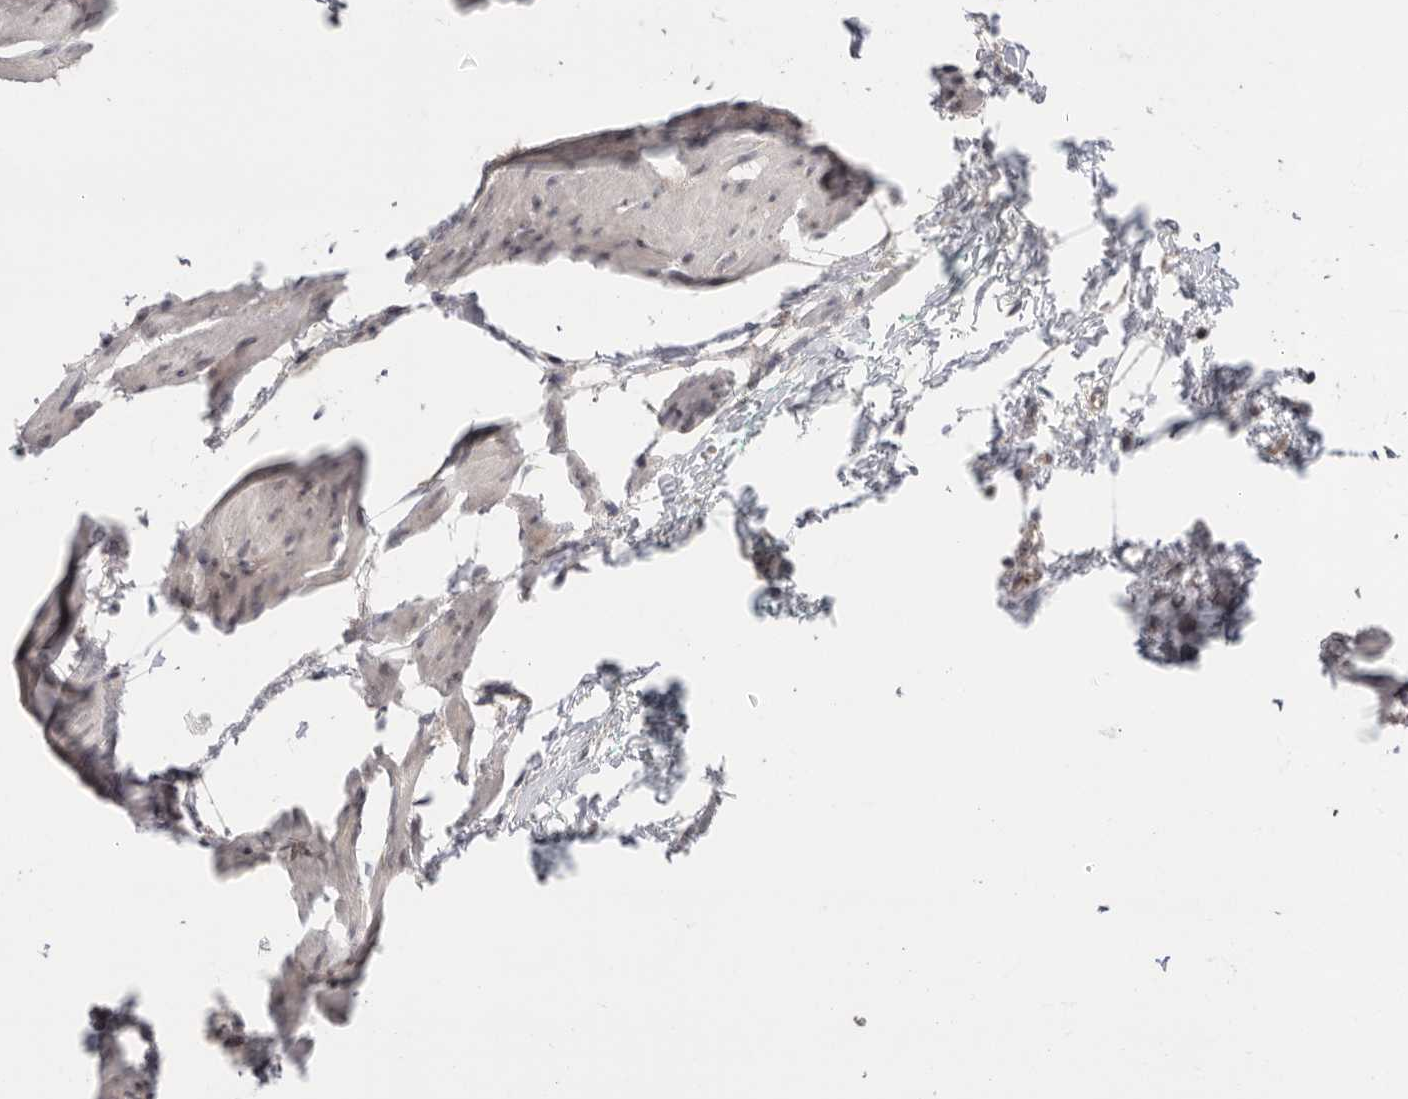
{"staining": {"intensity": "weak", "quantity": ">75%", "location": "cytoplasmic/membranous"}, "tissue": "urinary bladder", "cell_type": "Urothelial cells", "image_type": "normal", "snomed": [{"axis": "morphology", "description": "Normal tissue, NOS"}, {"axis": "morphology", "description": "Urothelial carcinoma, High grade"}, {"axis": "topography", "description": "Urinary bladder"}], "caption": "Immunohistochemistry (IHC) of unremarkable urinary bladder shows low levels of weak cytoplasmic/membranous positivity in about >75% of urothelial cells. (DAB = brown stain, brightfield microscopy at high magnification).", "gene": "KLK5", "patient": {"sex": "female", "age": 60}}